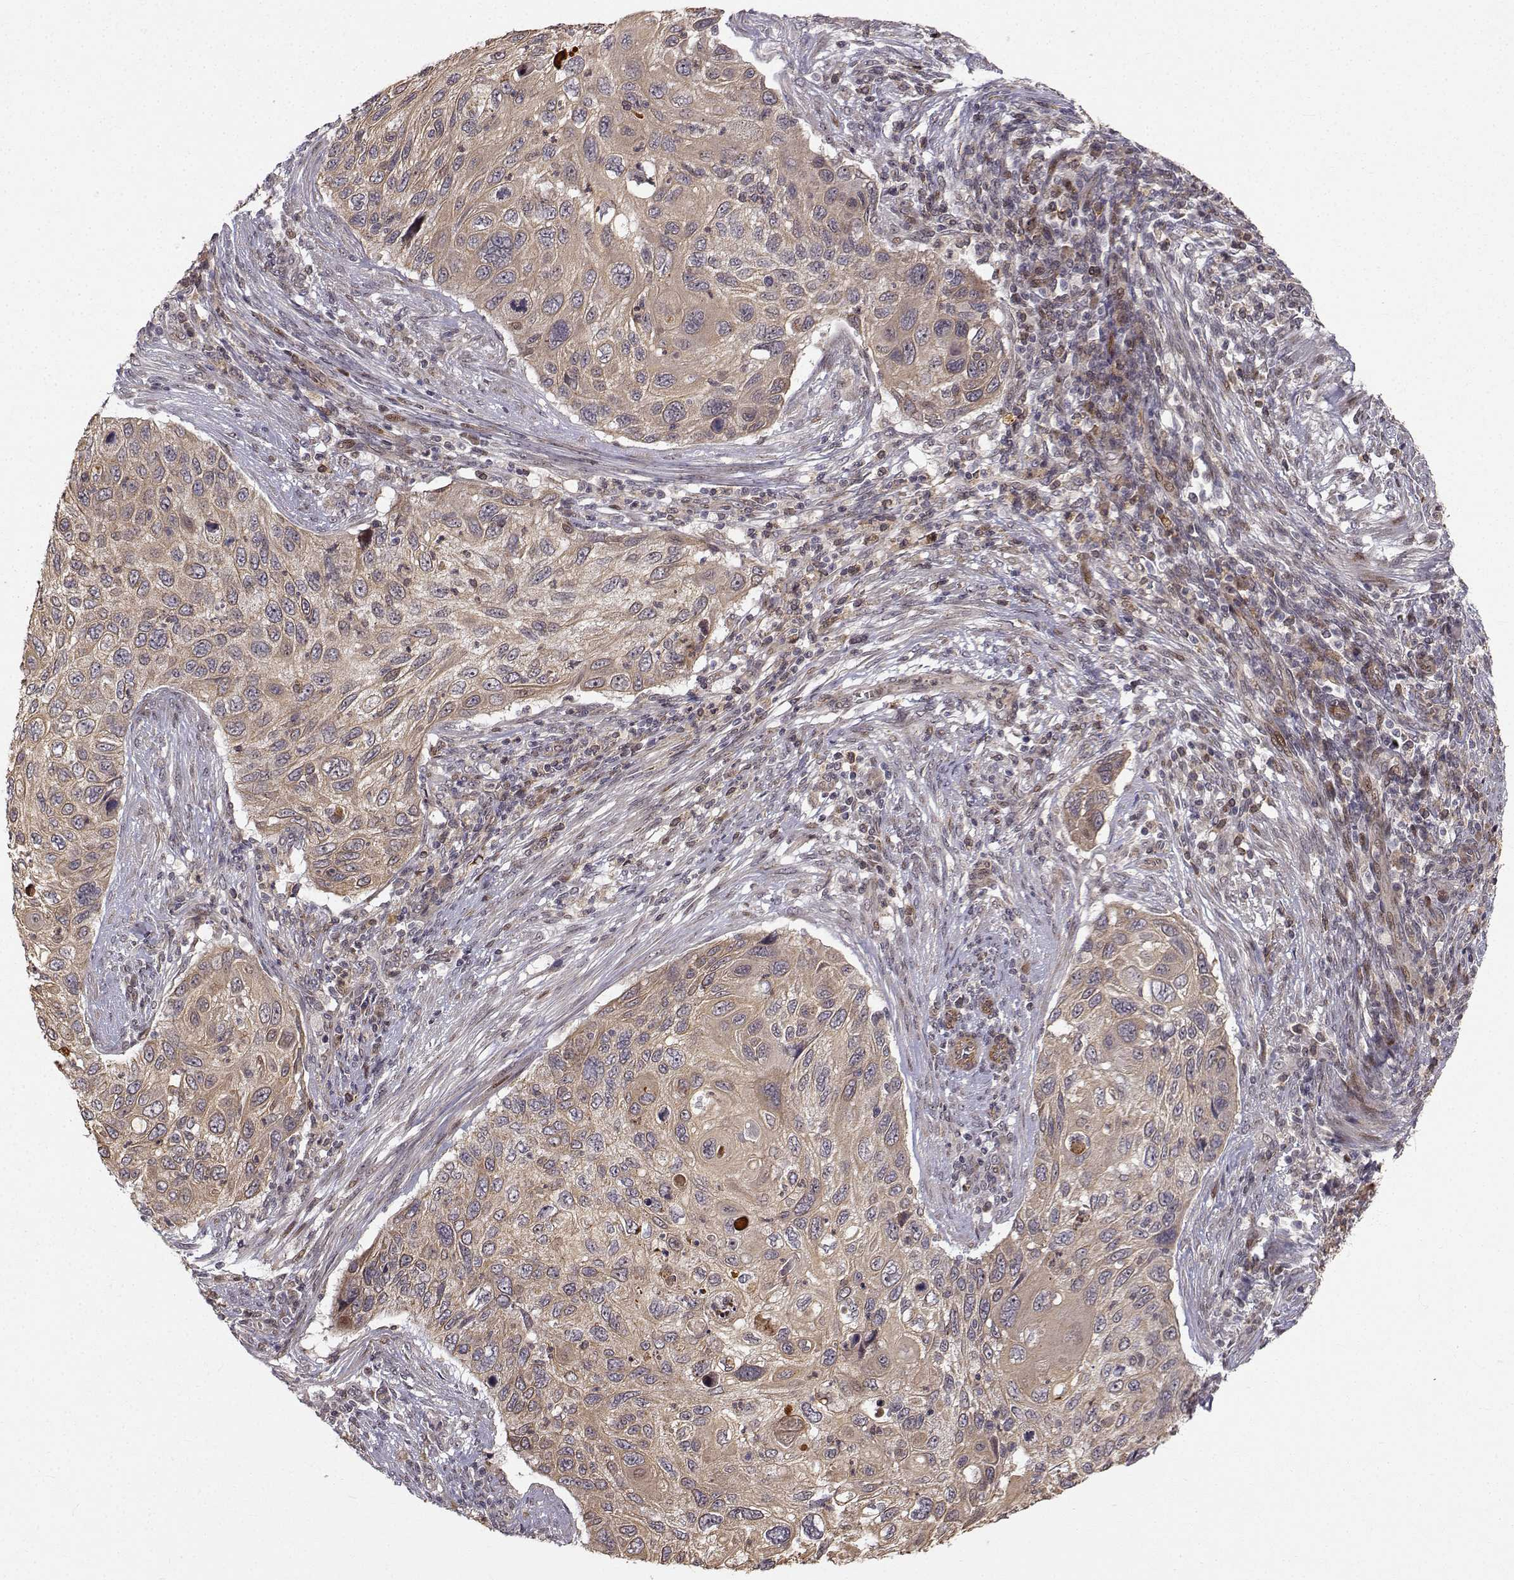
{"staining": {"intensity": "moderate", "quantity": "<25%", "location": "cytoplasmic/membranous"}, "tissue": "cervical cancer", "cell_type": "Tumor cells", "image_type": "cancer", "snomed": [{"axis": "morphology", "description": "Squamous cell carcinoma, NOS"}, {"axis": "topography", "description": "Cervix"}], "caption": "A brown stain highlights moderate cytoplasmic/membranous positivity of a protein in human cervical squamous cell carcinoma tumor cells.", "gene": "APC", "patient": {"sex": "female", "age": 70}}